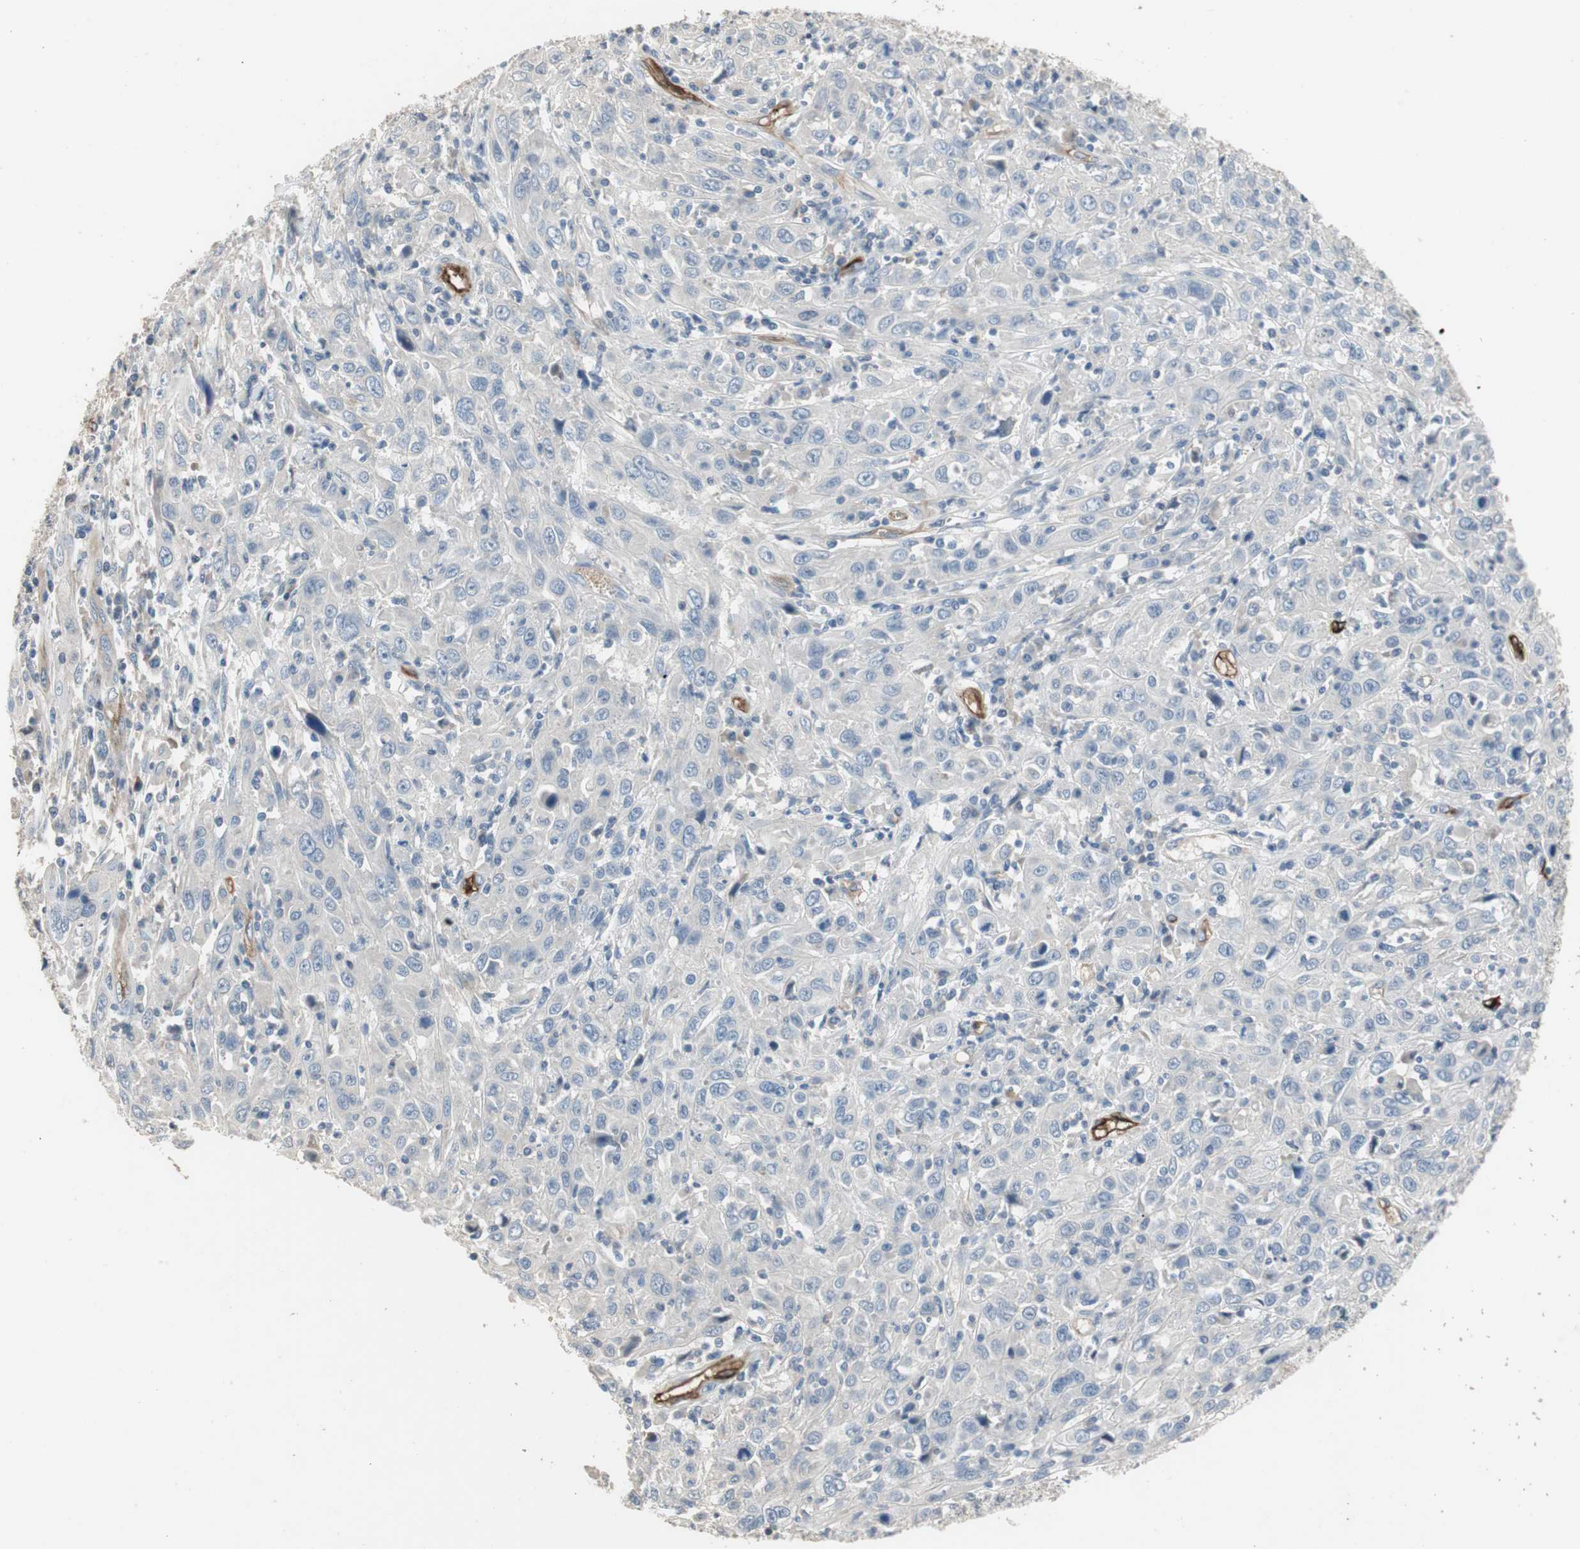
{"staining": {"intensity": "negative", "quantity": "none", "location": "none"}, "tissue": "cervical cancer", "cell_type": "Tumor cells", "image_type": "cancer", "snomed": [{"axis": "morphology", "description": "Squamous cell carcinoma, NOS"}, {"axis": "topography", "description": "Cervix"}], "caption": "IHC photomicrograph of human cervical cancer stained for a protein (brown), which demonstrates no staining in tumor cells.", "gene": "ALPL", "patient": {"sex": "female", "age": 46}}